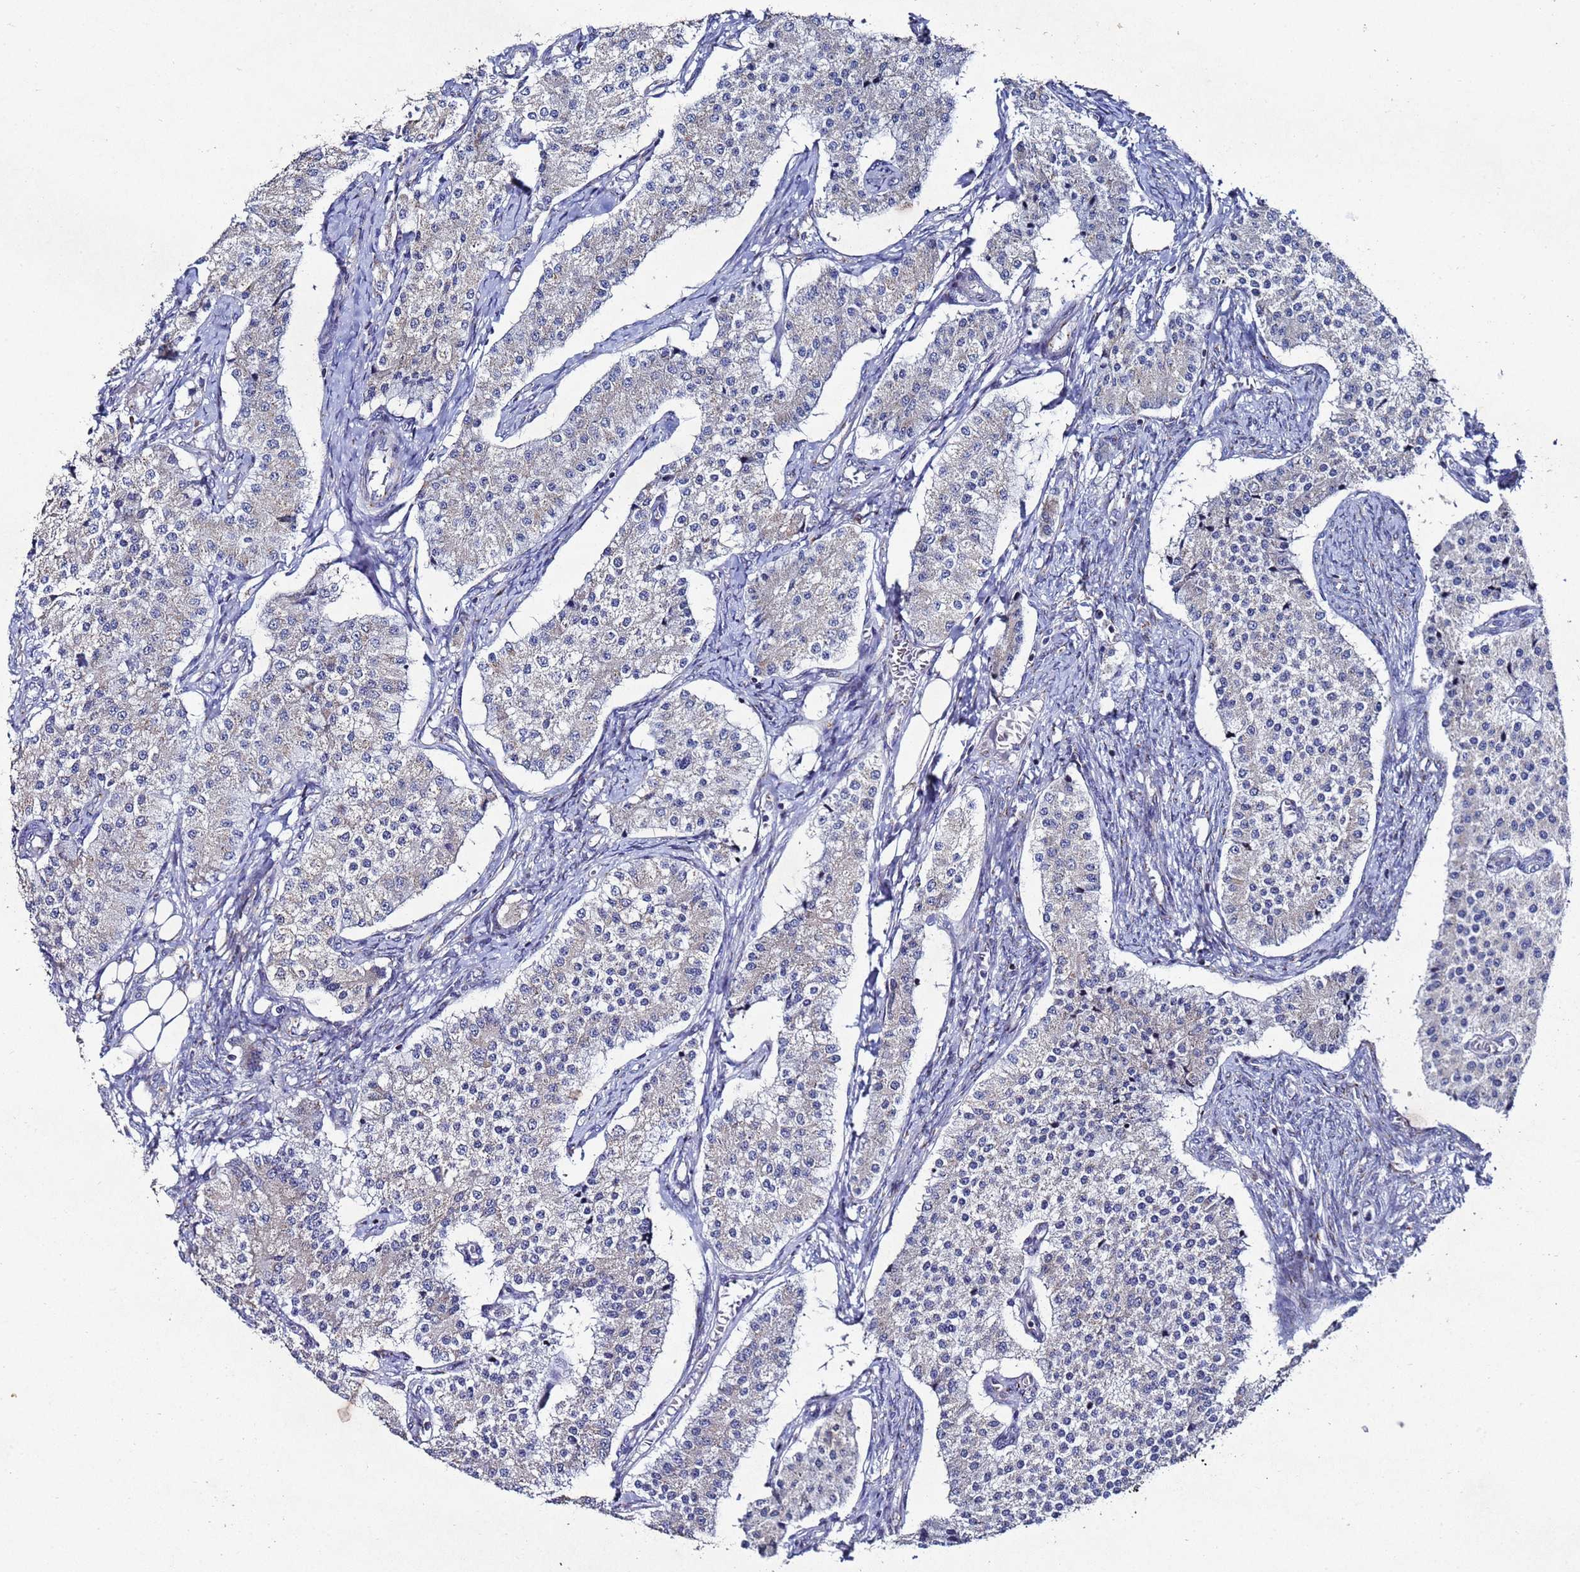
{"staining": {"intensity": "negative", "quantity": "none", "location": "none"}, "tissue": "carcinoid", "cell_type": "Tumor cells", "image_type": "cancer", "snomed": [{"axis": "morphology", "description": "Carcinoid, malignant, NOS"}, {"axis": "topography", "description": "Colon"}], "caption": "Tumor cells are negative for brown protein staining in carcinoid (malignant).", "gene": "NSUN6", "patient": {"sex": "female", "age": 52}}